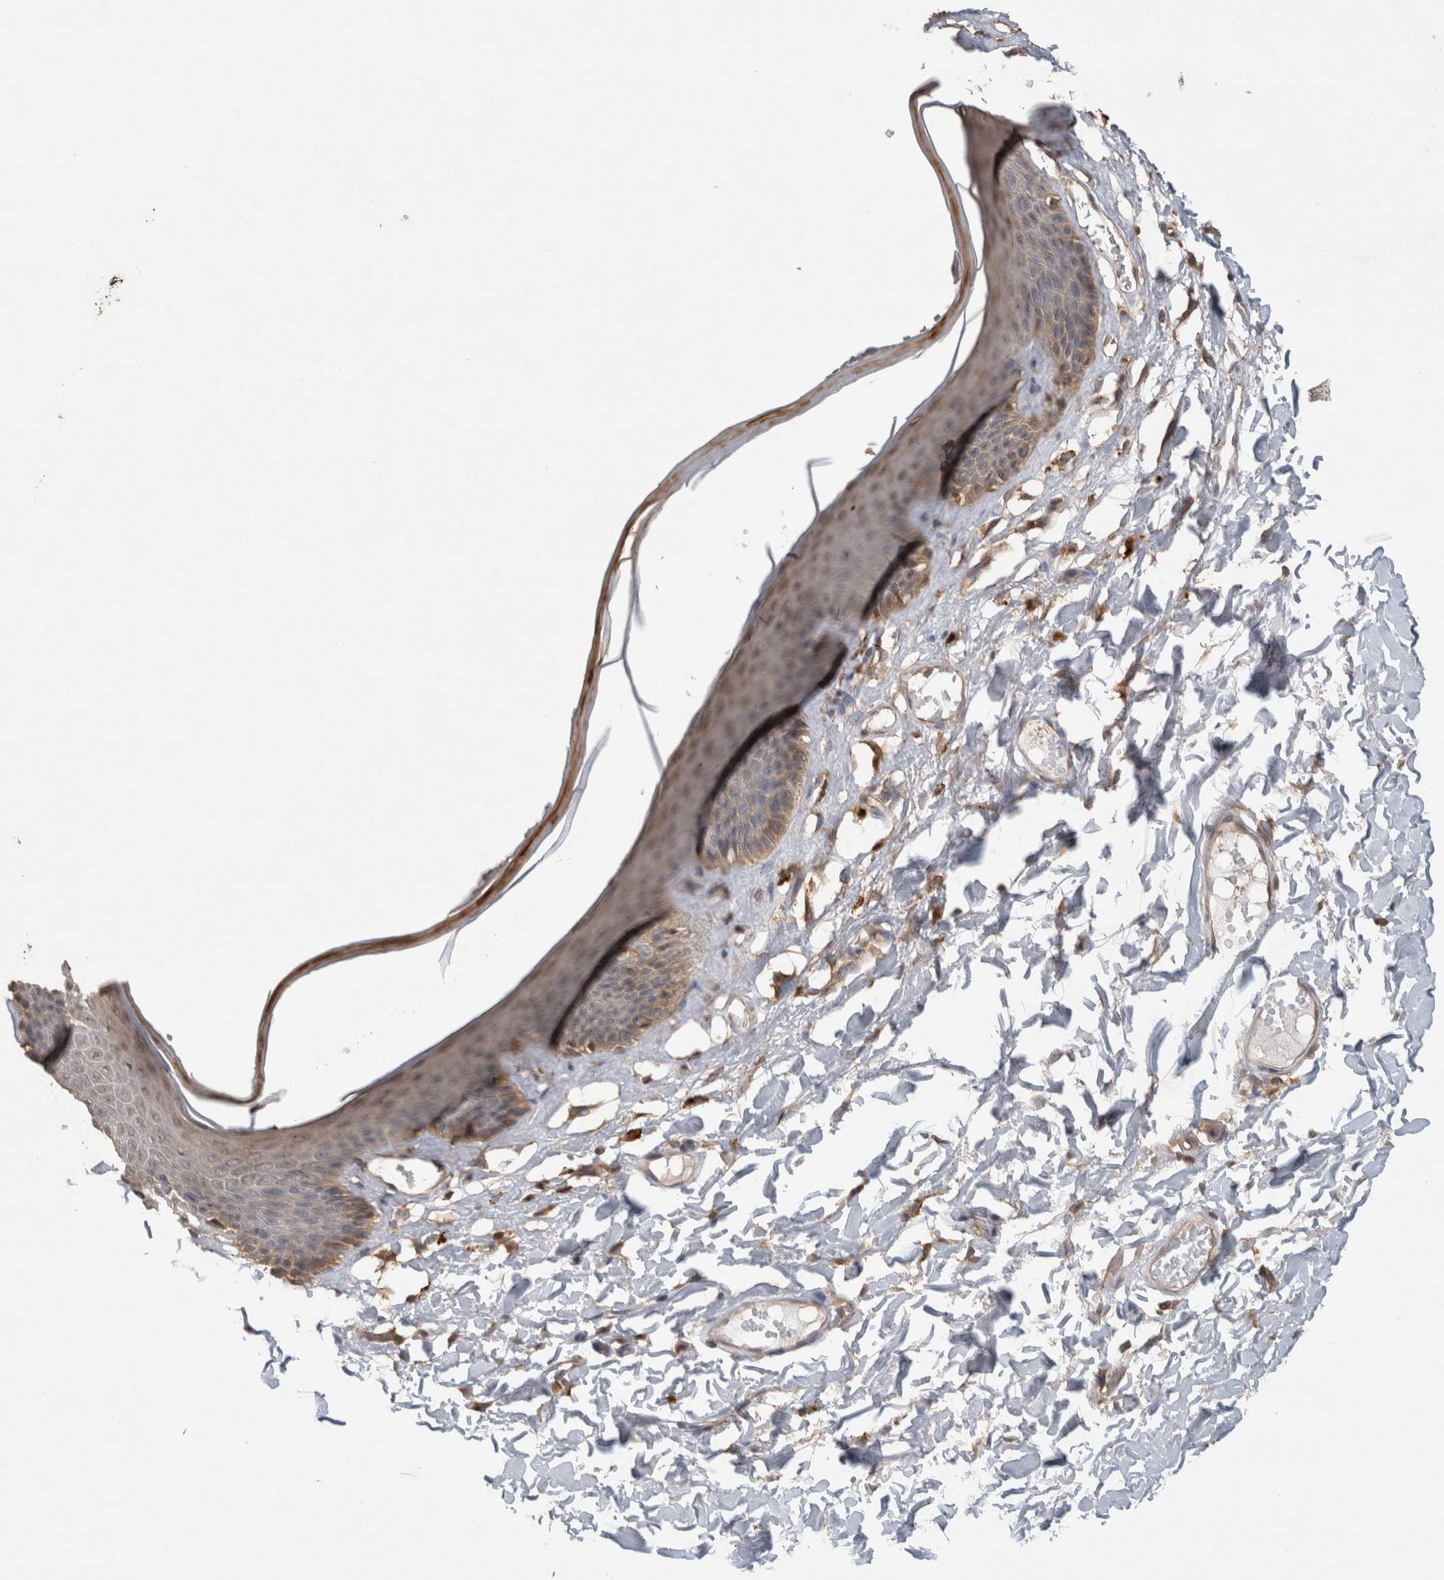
{"staining": {"intensity": "weak", "quantity": "<25%", "location": "cytoplasmic/membranous"}, "tissue": "skin", "cell_type": "Epidermal cells", "image_type": "normal", "snomed": [{"axis": "morphology", "description": "Normal tissue, NOS"}, {"axis": "topography", "description": "Vulva"}], "caption": "Immunohistochemical staining of normal human skin reveals no significant positivity in epidermal cells.", "gene": "TRIM5", "patient": {"sex": "female", "age": 73}}